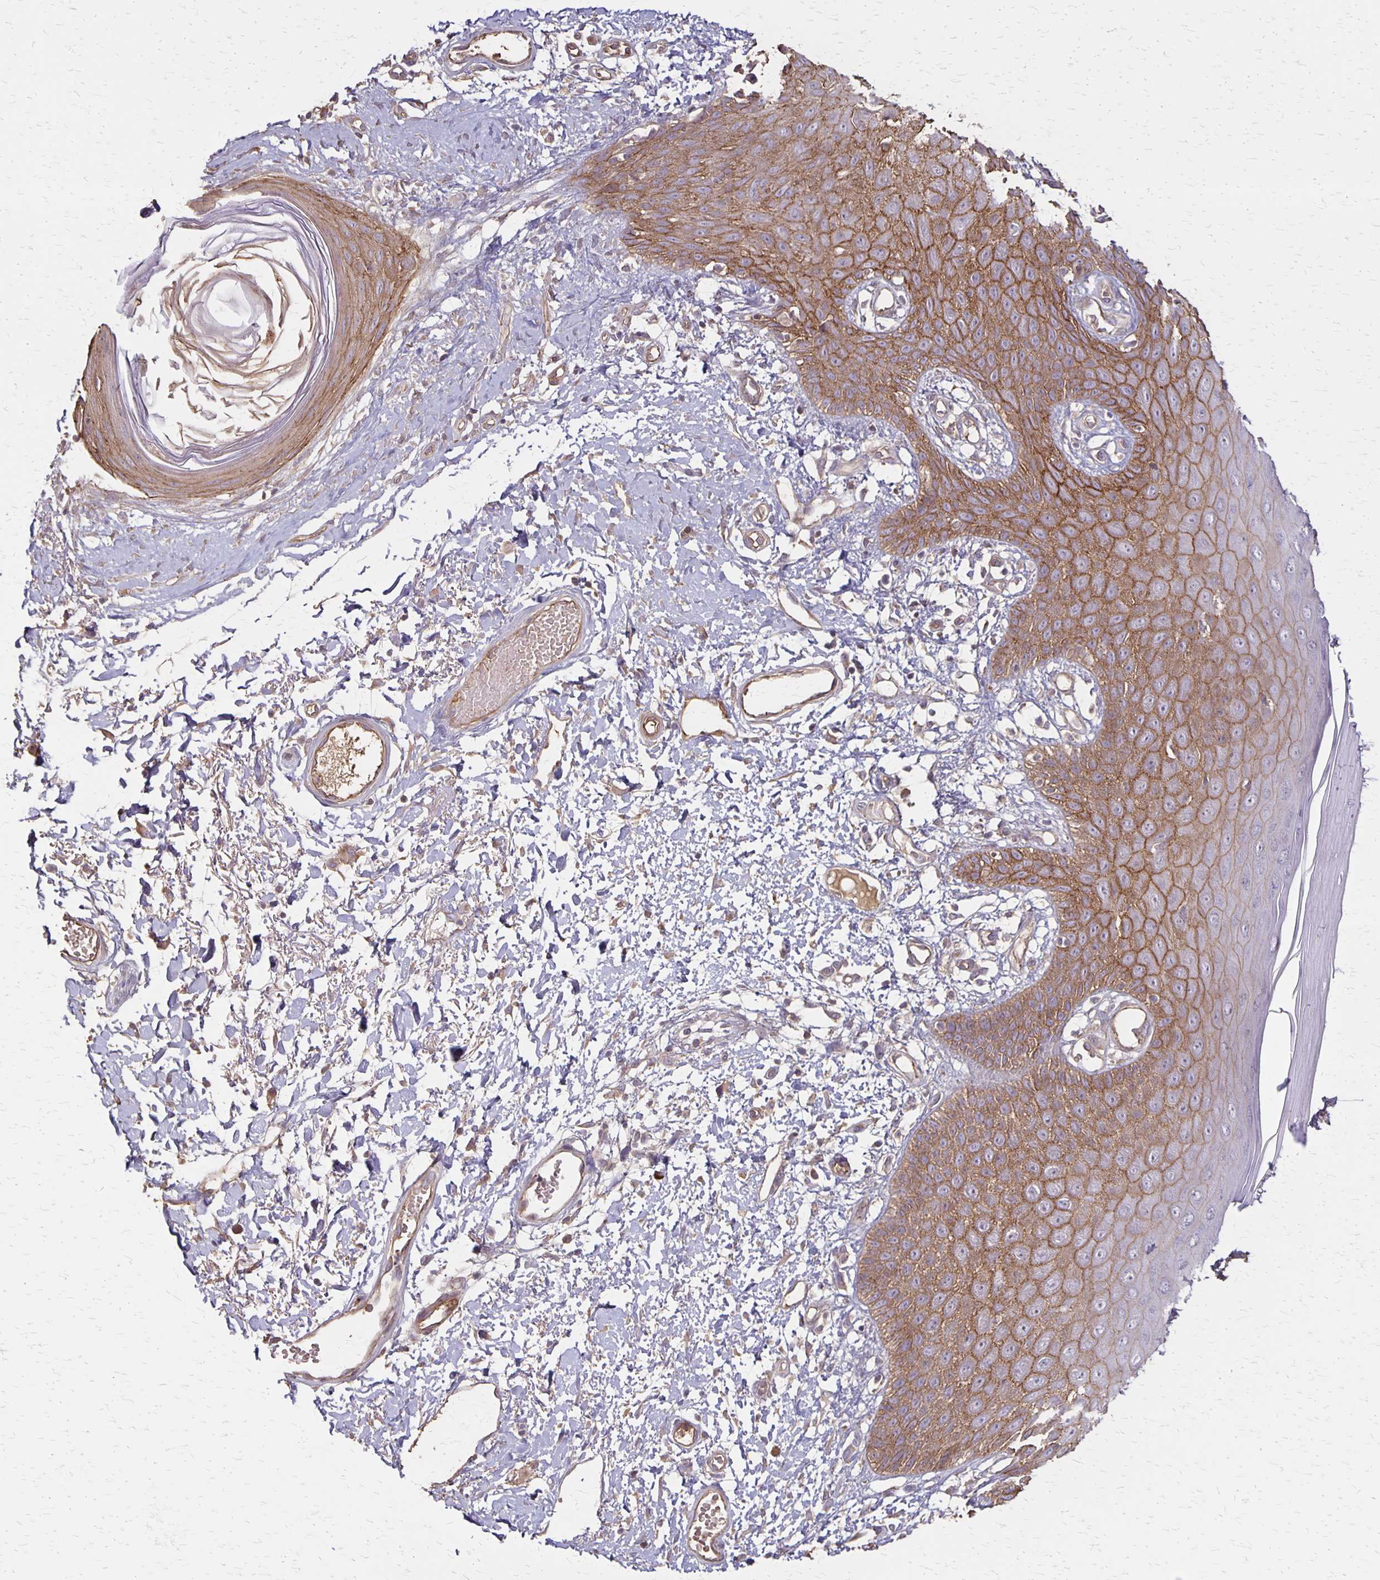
{"staining": {"intensity": "moderate", "quantity": ">75%", "location": "cytoplasmic/membranous"}, "tissue": "skin", "cell_type": "Epidermal cells", "image_type": "normal", "snomed": [{"axis": "morphology", "description": "Normal tissue, NOS"}, {"axis": "topography", "description": "Anal"}, {"axis": "topography", "description": "Peripheral nerve tissue"}], "caption": "A high-resolution photomicrograph shows IHC staining of normal skin, which demonstrates moderate cytoplasmic/membranous positivity in about >75% of epidermal cells.", "gene": "PROM2", "patient": {"sex": "male", "age": 78}}